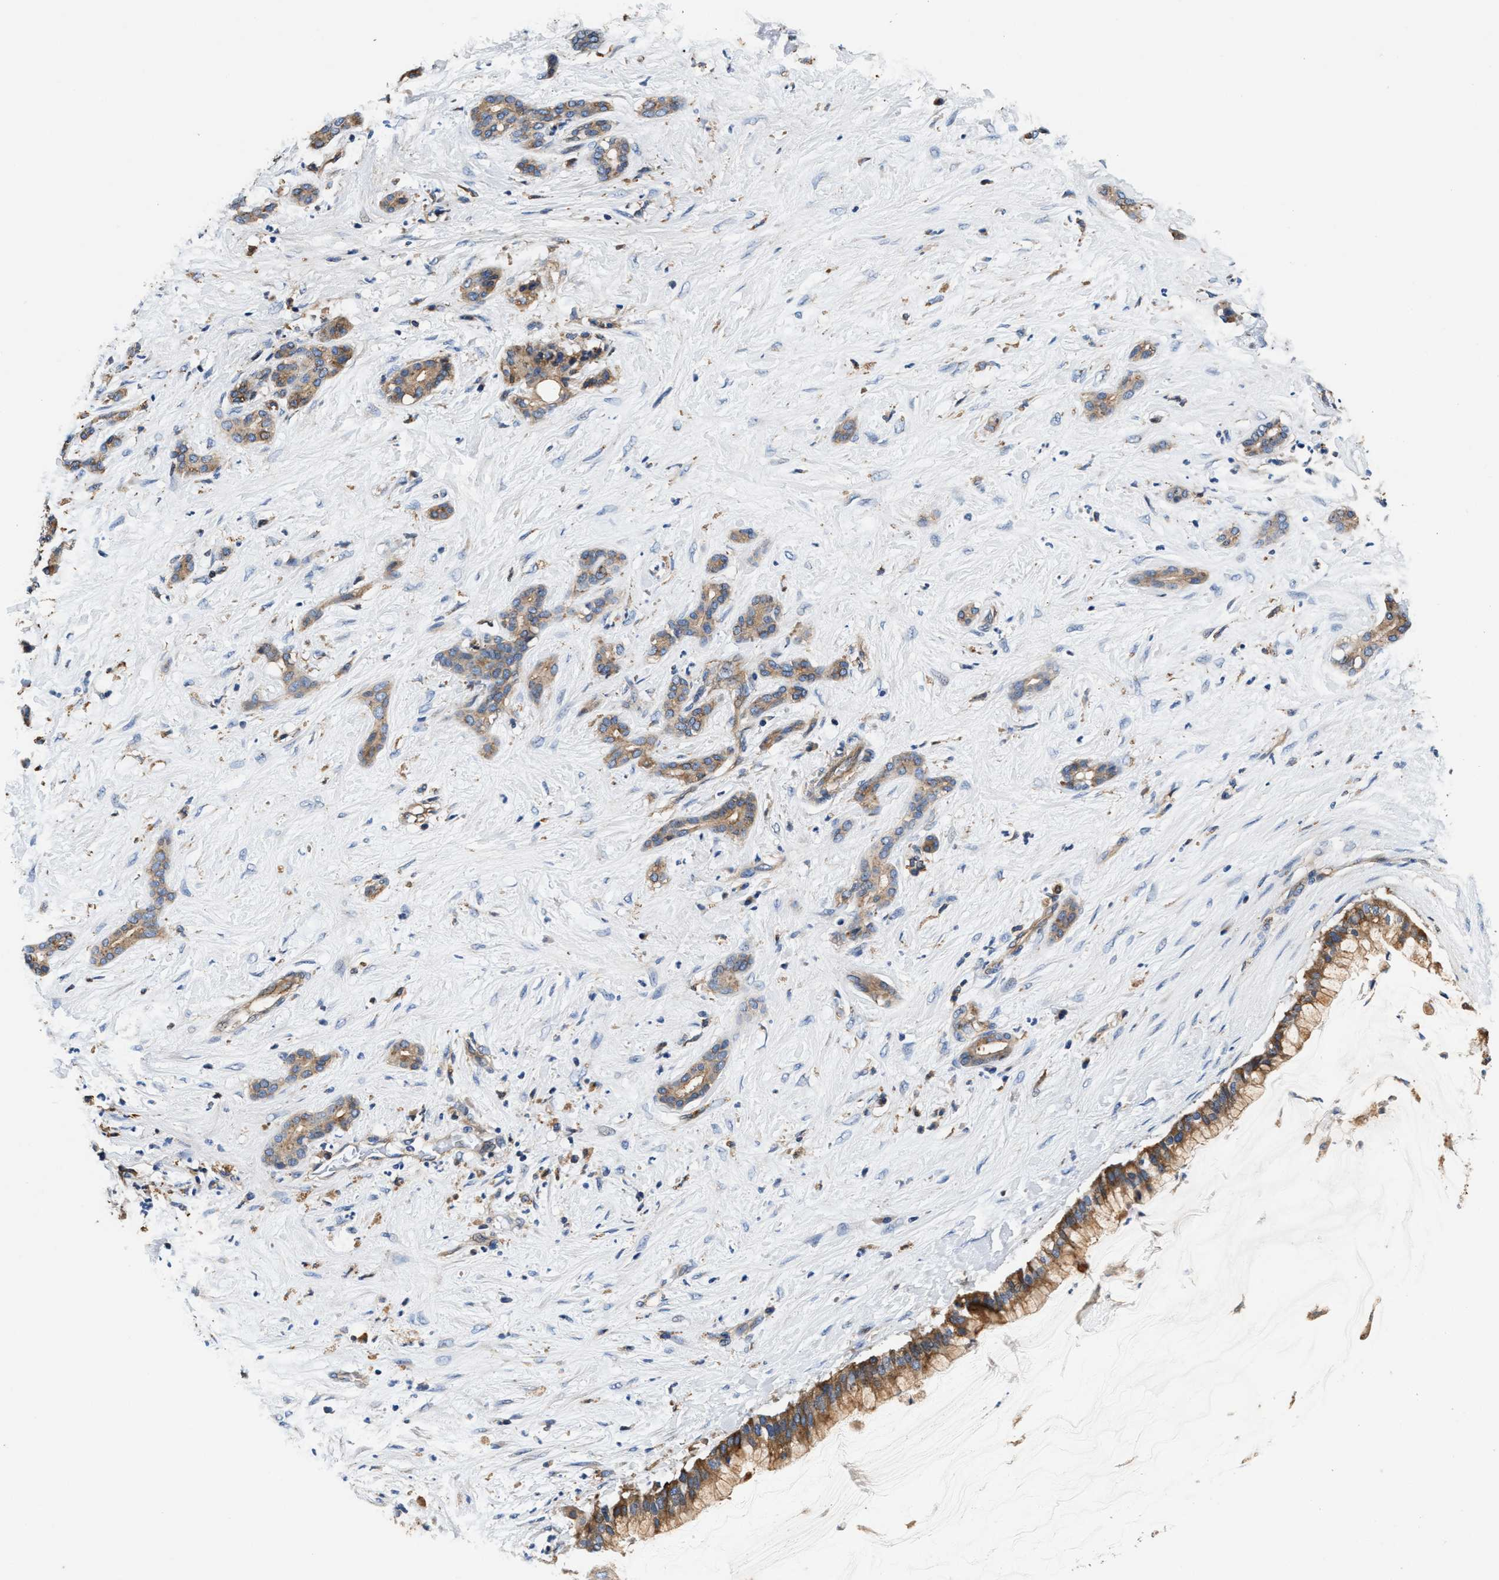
{"staining": {"intensity": "moderate", "quantity": ">75%", "location": "cytoplasmic/membranous"}, "tissue": "pancreatic cancer", "cell_type": "Tumor cells", "image_type": "cancer", "snomed": [{"axis": "morphology", "description": "Adenocarcinoma, NOS"}, {"axis": "topography", "description": "Pancreas"}], "caption": "High-power microscopy captured an IHC micrograph of pancreatic adenocarcinoma, revealing moderate cytoplasmic/membranous staining in about >75% of tumor cells.", "gene": "PPP1R9B", "patient": {"sex": "male", "age": 41}}